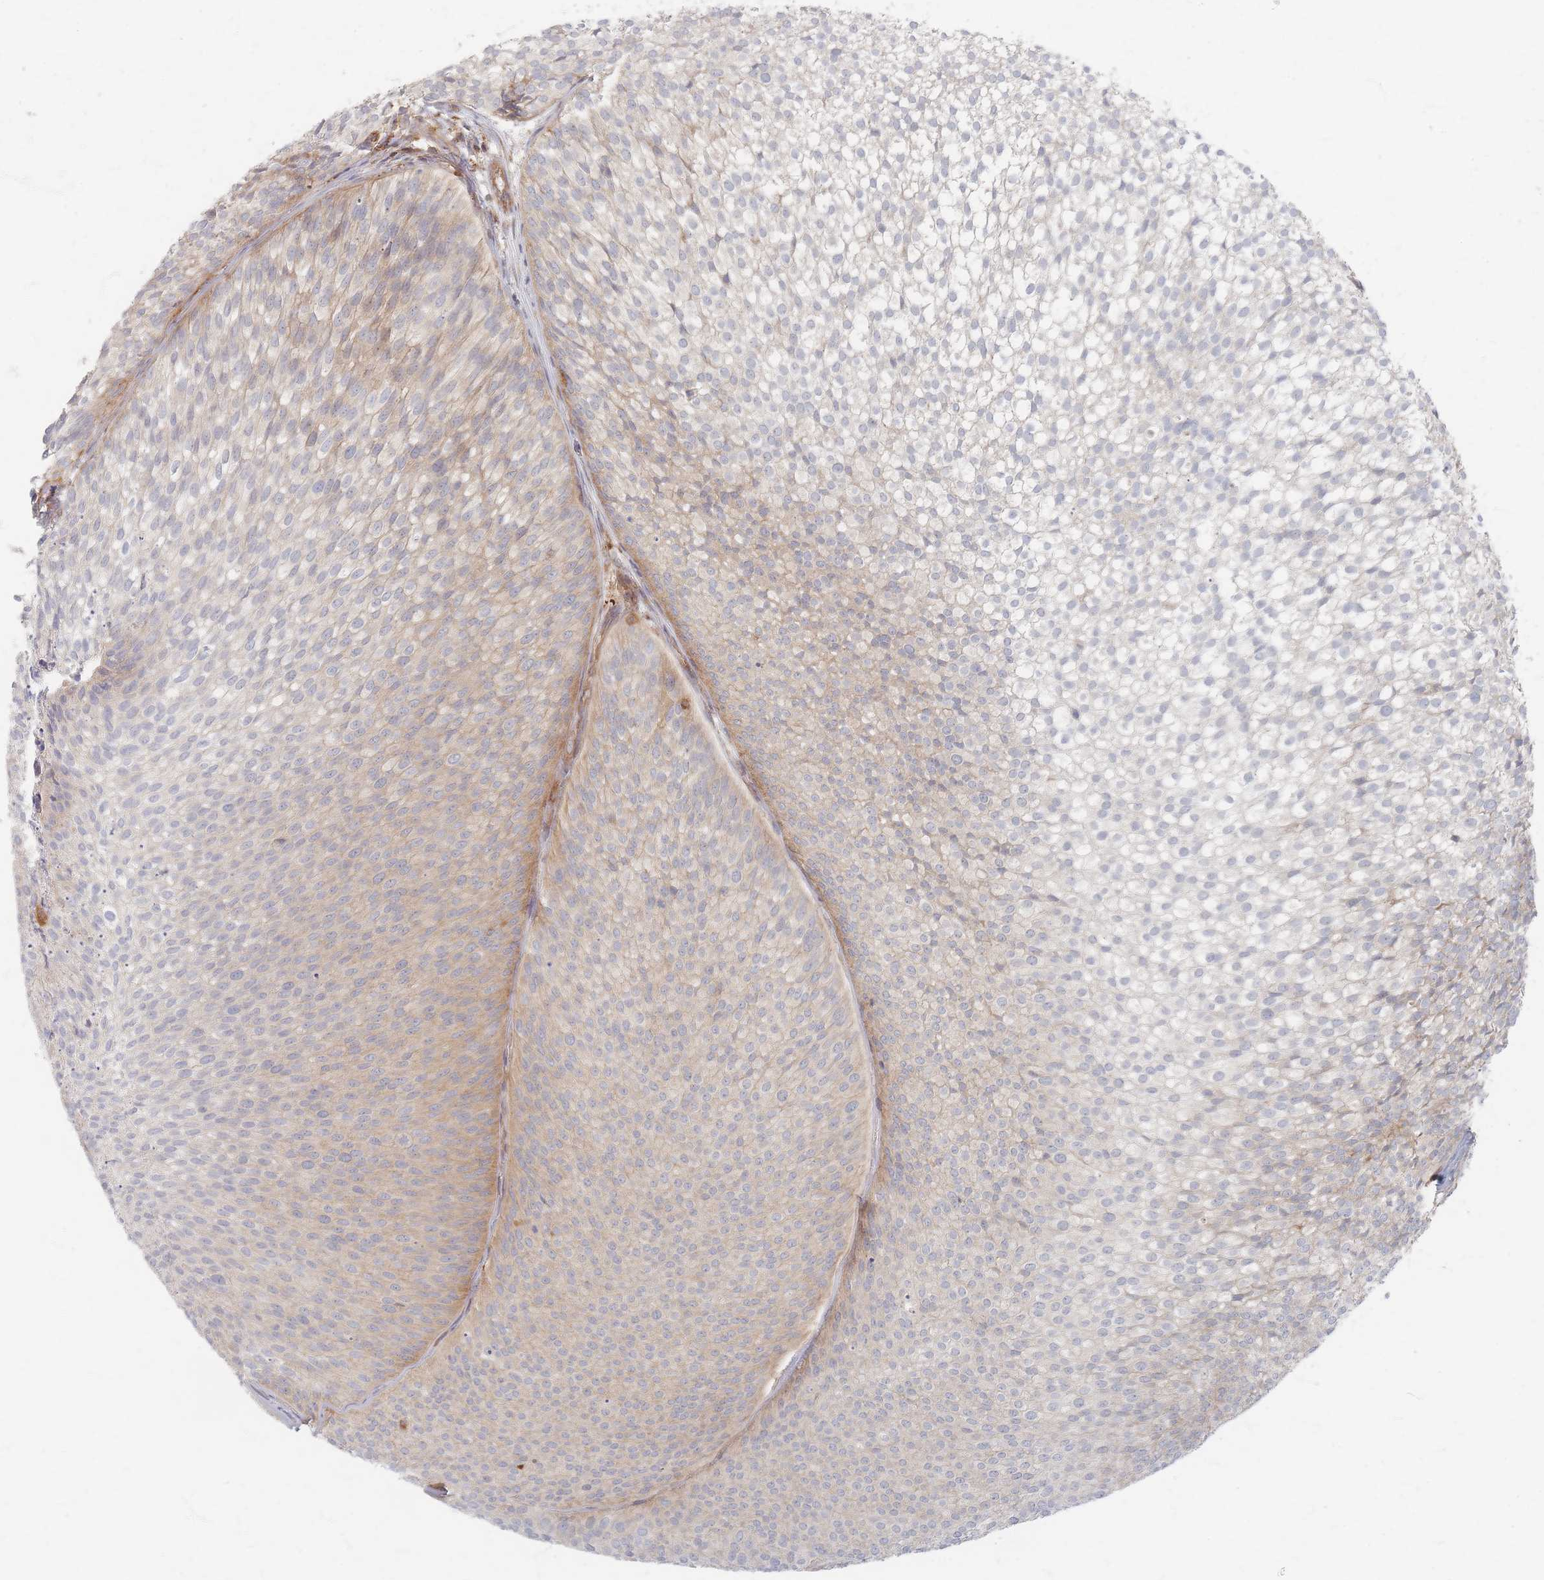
{"staining": {"intensity": "weak", "quantity": "<25%", "location": "cytoplasmic/membranous"}, "tissue": "urothelial cancer", "cell_type": "Tumor cells", "image_type": "cancer", "snomed": [{"axis": "morphology", "description": "Urothelial carcinoma, Low grade"}, {"axis": "topography", "description": "Urinary bladder"}], "caption": "An IHC micrograph of urothelial cancer is shown. There is no staining in tumor cells of urothelial cancer.", "gene": "ZNF852", "patient": {"sex": "male", "age": 91}}